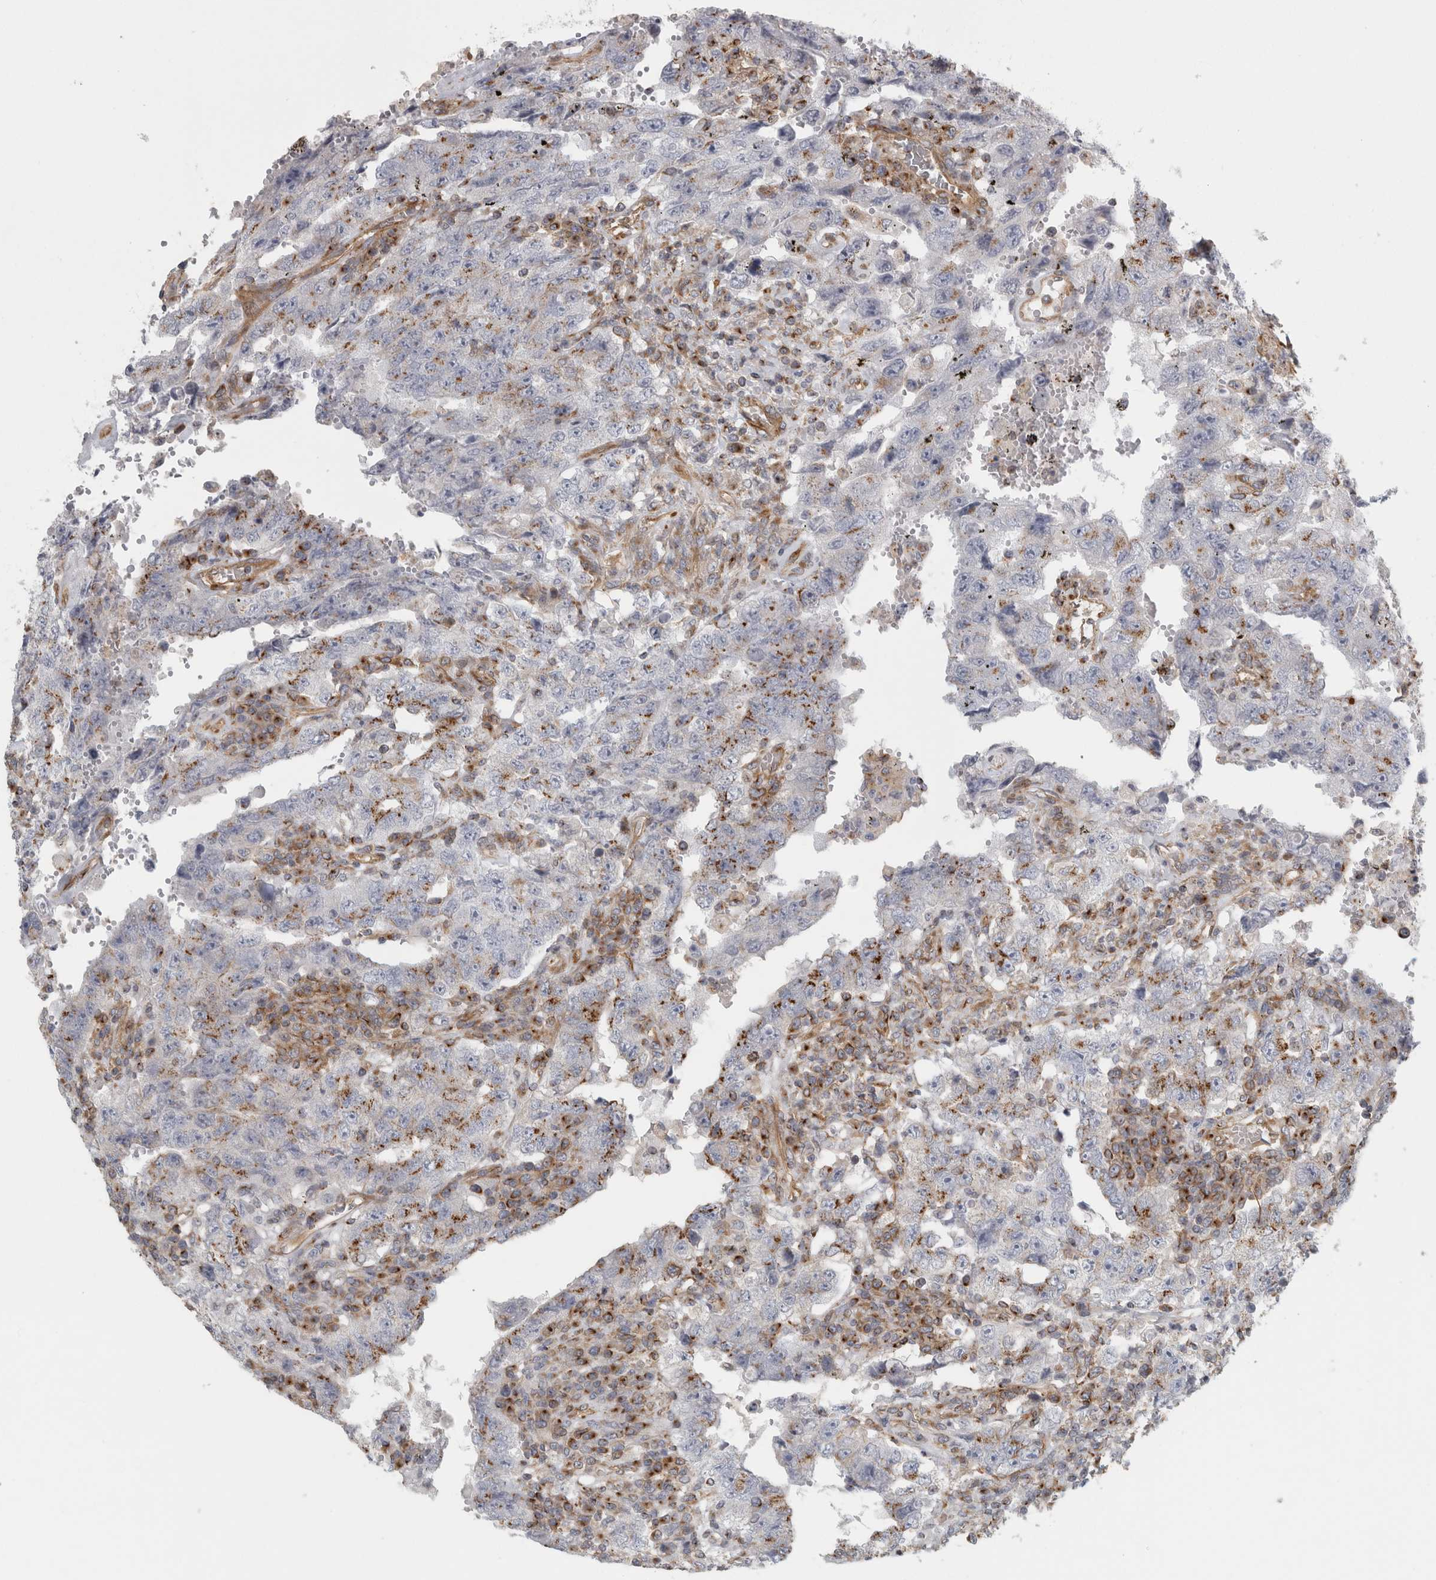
{"staining": {"intensity": "moderate", "quantity": "25%-75%", "location": "cytoplasmic/membranous"}, "tissue": "testis cancer", "cell_type": "Tumor cells", "image_type": "cancer", "snomed": [{"axis": "morphology", "description": "Carcinoma, Embryonal, NOS"}, {"axis": "topography", "description": "Testis"}], "caption": "High-power microscopy captured an immunohistochemistry (IHC) histopathology image of testis cancer, revealing moderate cytoplasmic/membranous expression in approximately 25%-75% of tumor cells.", "gene": "PEX6", "patient": {"sex": "male", "age": 26}}